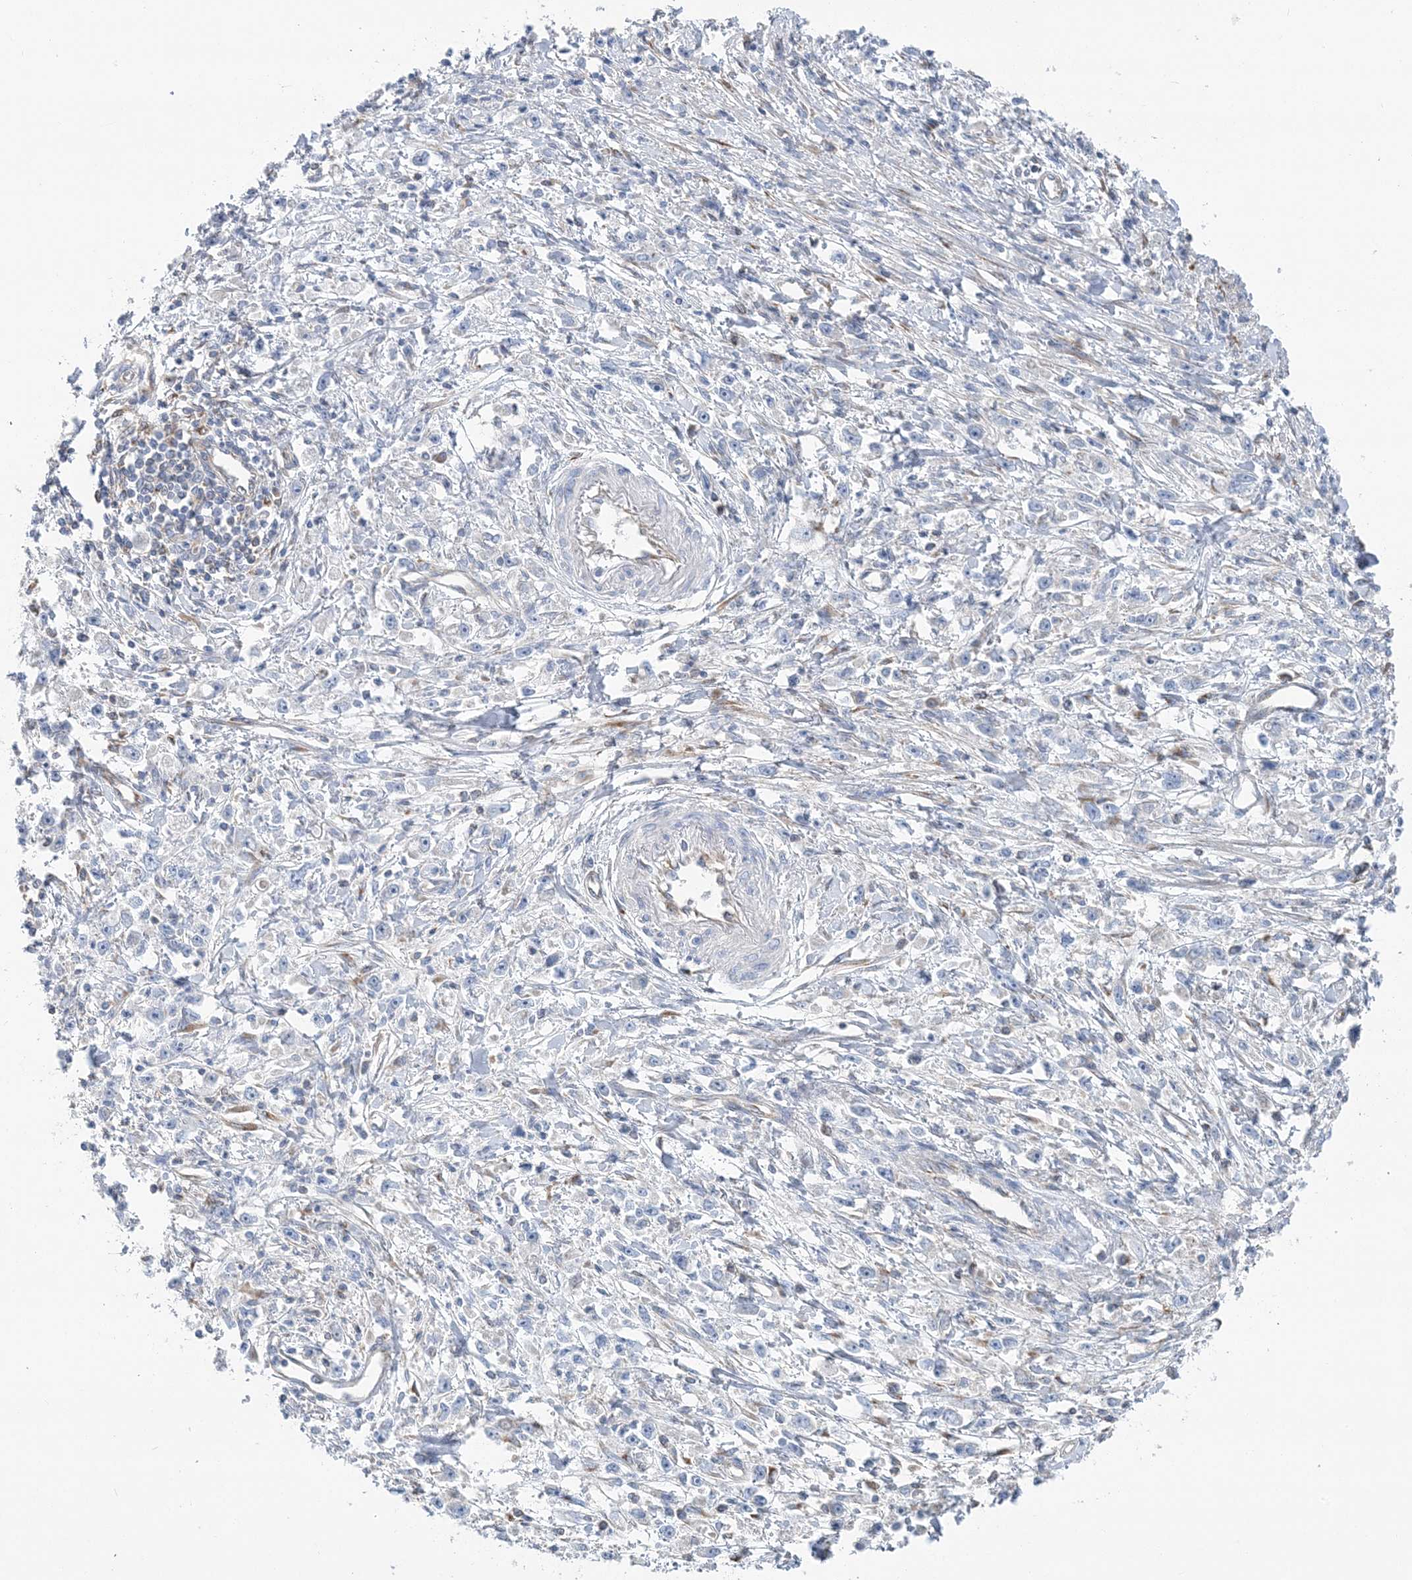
{"staining": {"intensity": "negative", "quantity": "none", "location": "none"}, "tissue": "stomach cancer", "cell_type": "Tumor cells", "image_type": "cancer", "snomed": [{"axis": "morphology", "description": "Adenocarcinoma, NOS"}, {"axis": "topography", "description": "Stomach"}], "caption": "Immunohistochemistry (IHC) micrograph of neoplastic tissue: adenocarcinoma (stomach) stained with DAB (3,3'-diaminobenzidine) displays no significant protein staining in tumor cells.", "gene": "FAM114A2", "patient": {"sex": "female", "age": 59}}